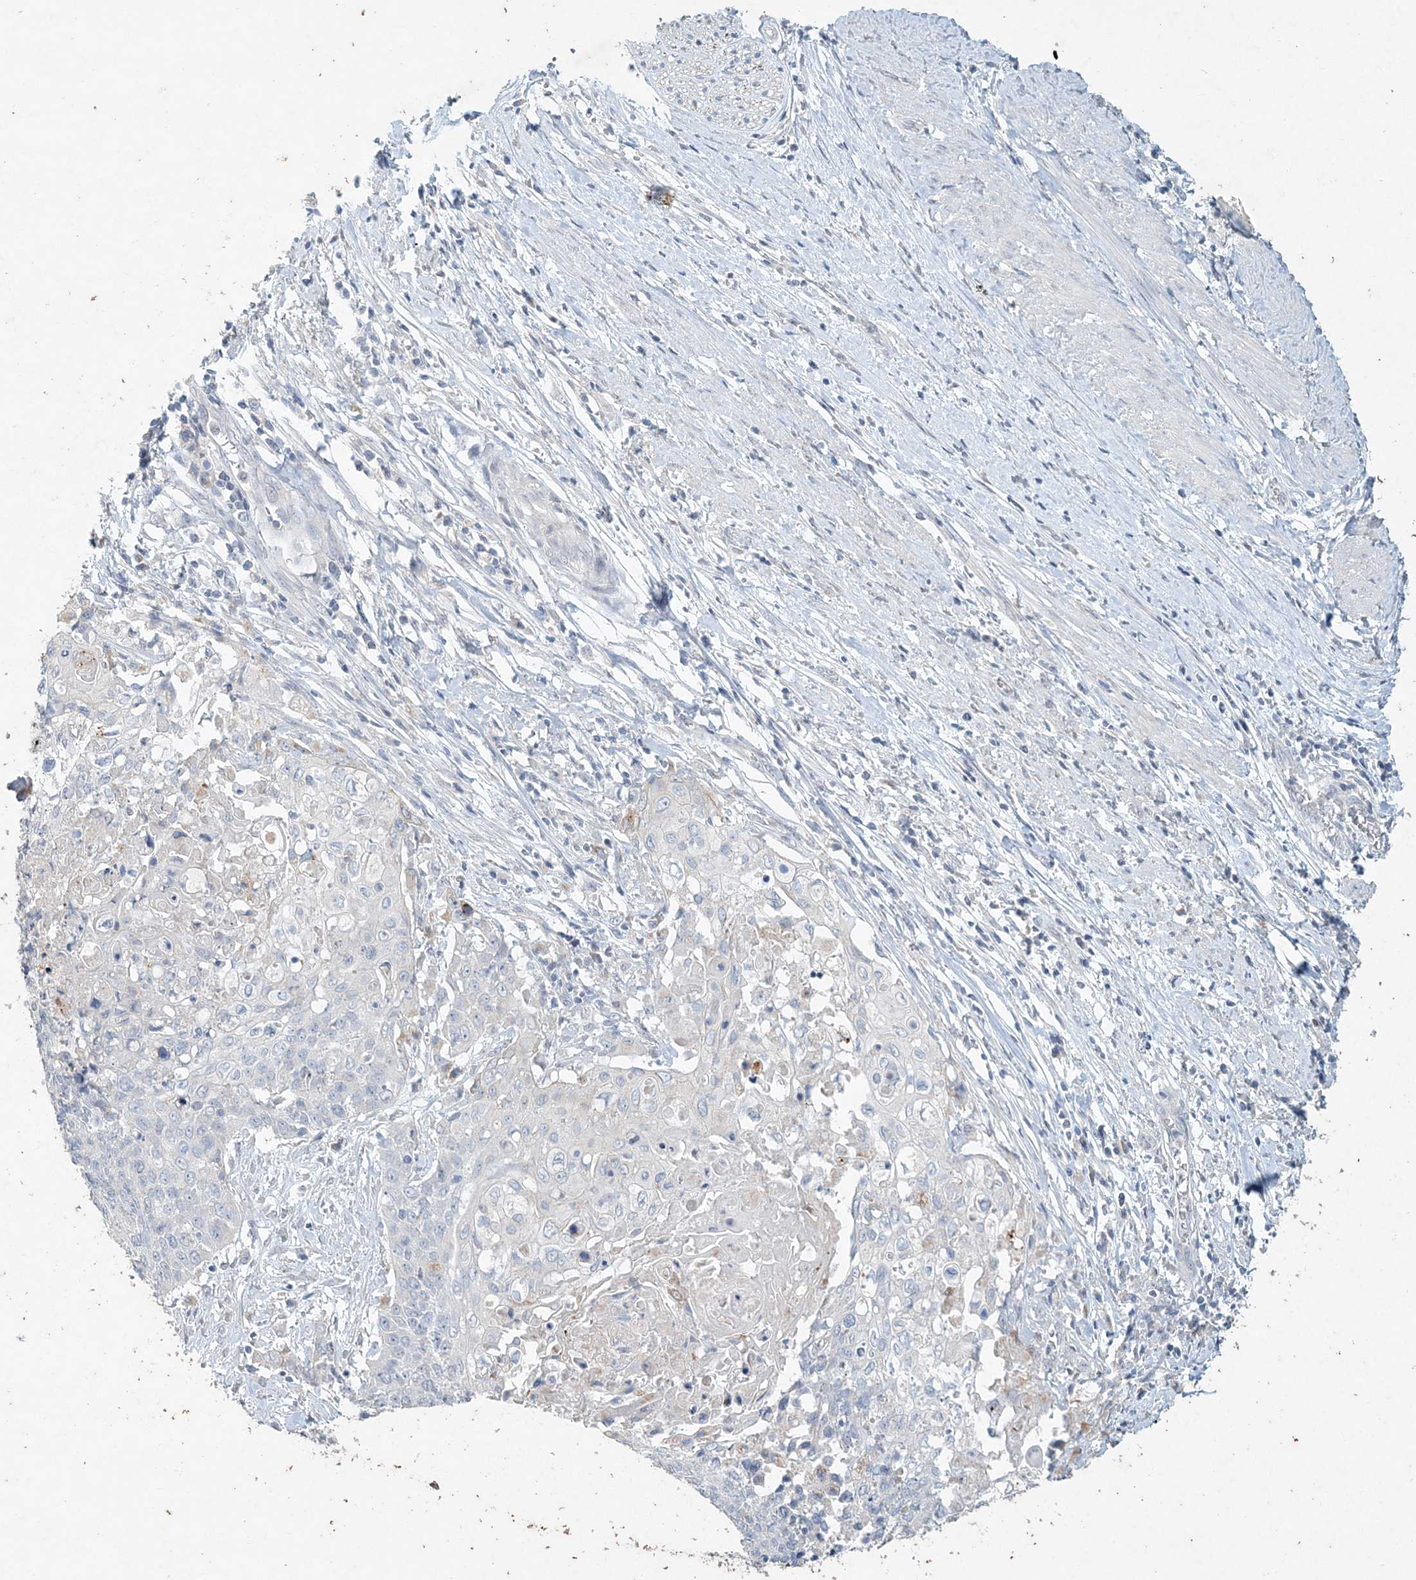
{"staining": {"intensity": "negative", "quantity": "none", "location": "none"}, "tissue": "cervical cancer", "cell_type": "Tumor cells", "image_type": "cancer", "snomed": [{"axis": "morphology", "description": "Squamous cell carcinoma, NOS"}, {"axis": "topography", "description": "Cervix"}], "caption": "DAB (3,3'-diaminobenzidine) immunohistochemical staining of cervical cancer (squamous cell carcinoma) reveals no significant staining in tumor cells. The staining is performed using DAB (3,3'-diaminobenzidine) brown chromogen with nuclei counter-stained in using hematoxylin.", "gene": "DNAH5", "patient": {"sex": "female", "age": 39}}